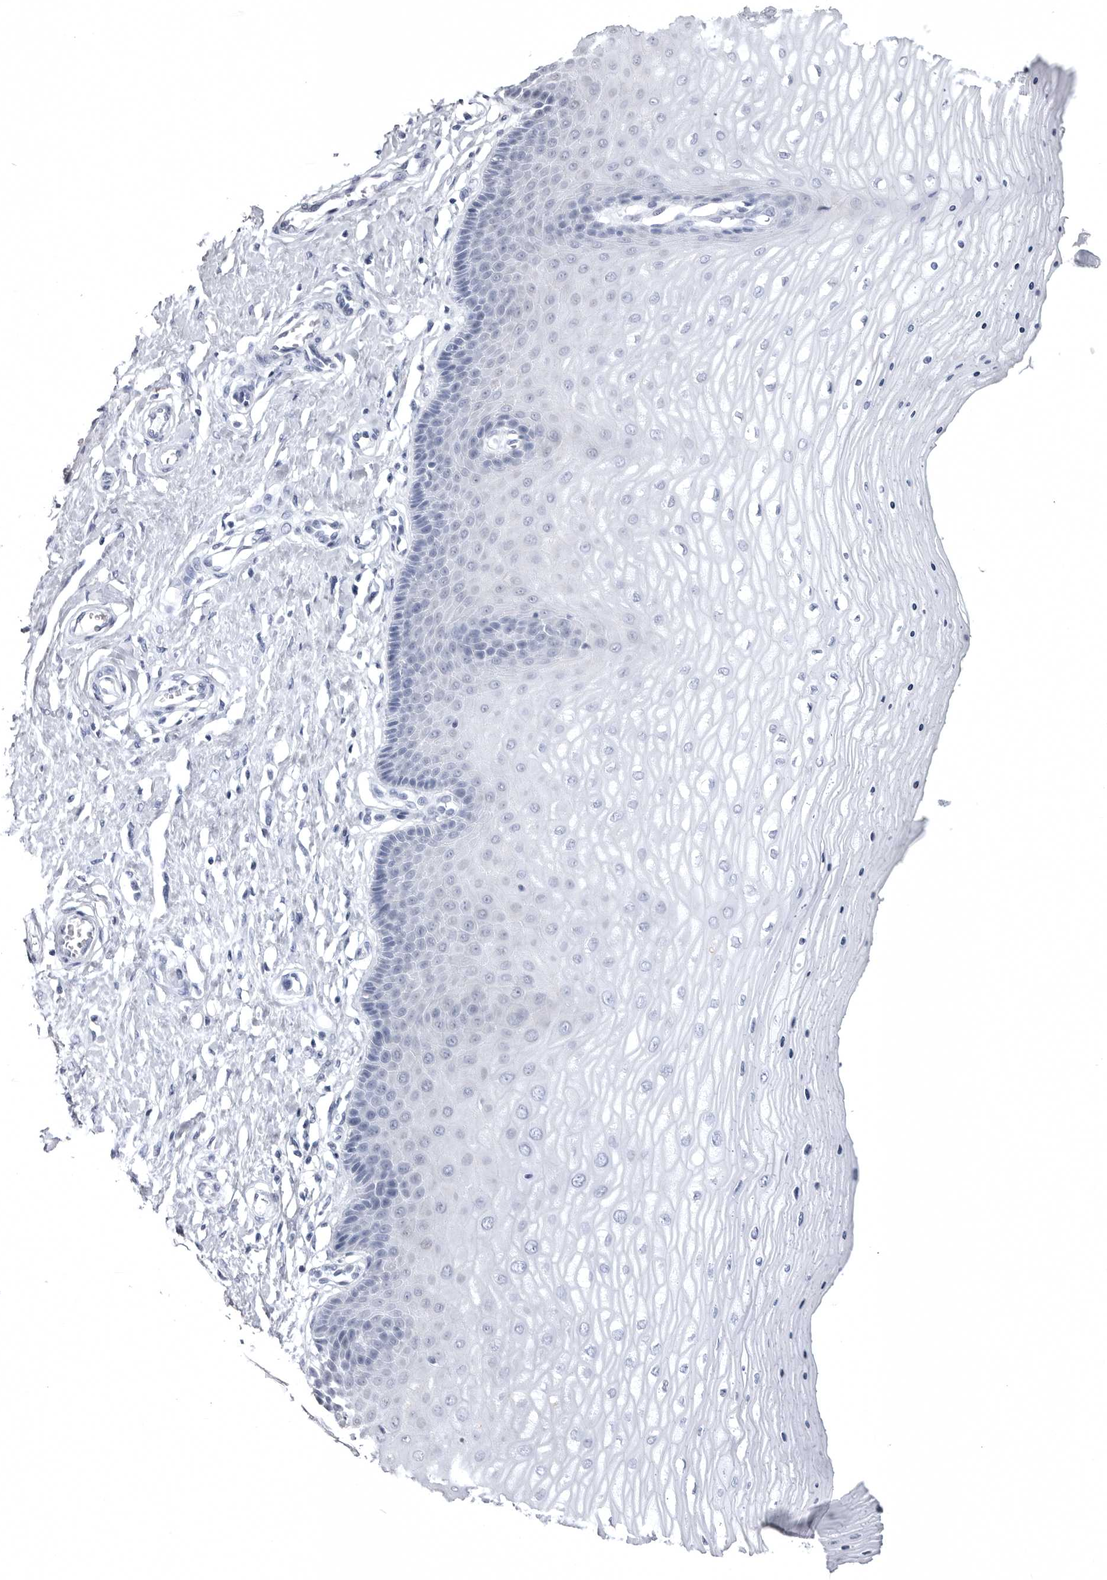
{"staining": {"intensity": "negative", "quantity": "none", "location": "none"}, "tissue": "cervix", "cell_type": "Glandular cells", "image_type": "normal", "snomed": [{"axis": "morphology", "description": "Normal tissue, NOS"}, {"axis": "topography", "description": "Cervix"}], "caption": "A photomicrograph of human cervix is negative for staining in glandular cells.", "gene": "STAP2", "patient": {"sex": "female", "age": 55}}